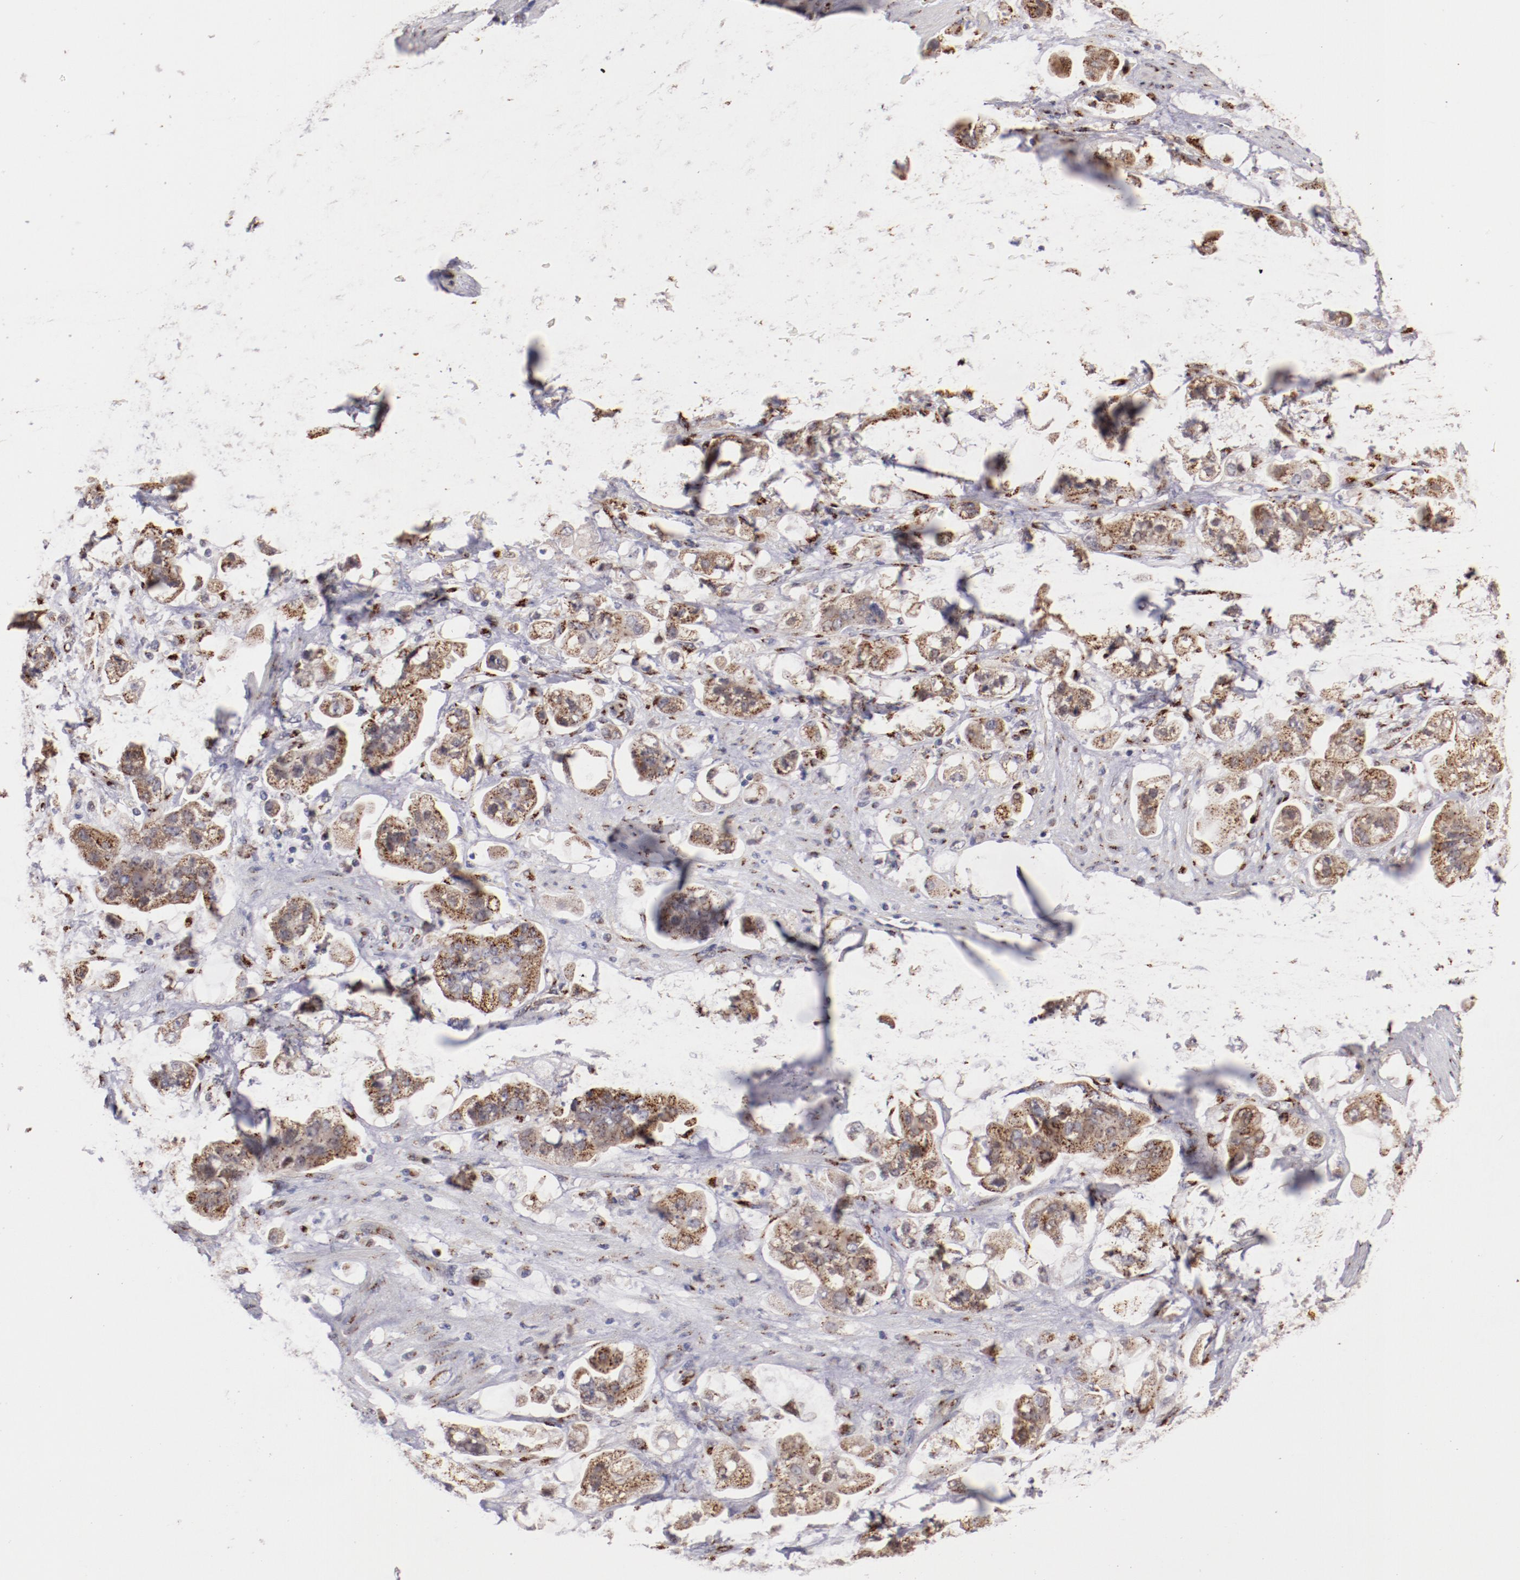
{"staining": {"intensity": "strong", "quantity": ">75%", "location": "cytoplasmic/membranous"}, "tissue": "stomach cancer", "cell_type": "Tumor cells", "image_type": "cancer", "snomed": [{"axis": "morphology", "description": "Adenocarcinoma, NOS"}, {"axis": "topography", "description": "Stomach"}], "caption": "This photomicrograph exhibits stomach cancer stained with immunohistochemistry (IHC) to label a protein in brown. The cytoplasmic/membranous of tumor cells show strong positivity for the protein. Nuclei are counter-stained blue.", "gene": "GOLIM4", "patient": {"sex": "male", "age": 62}}